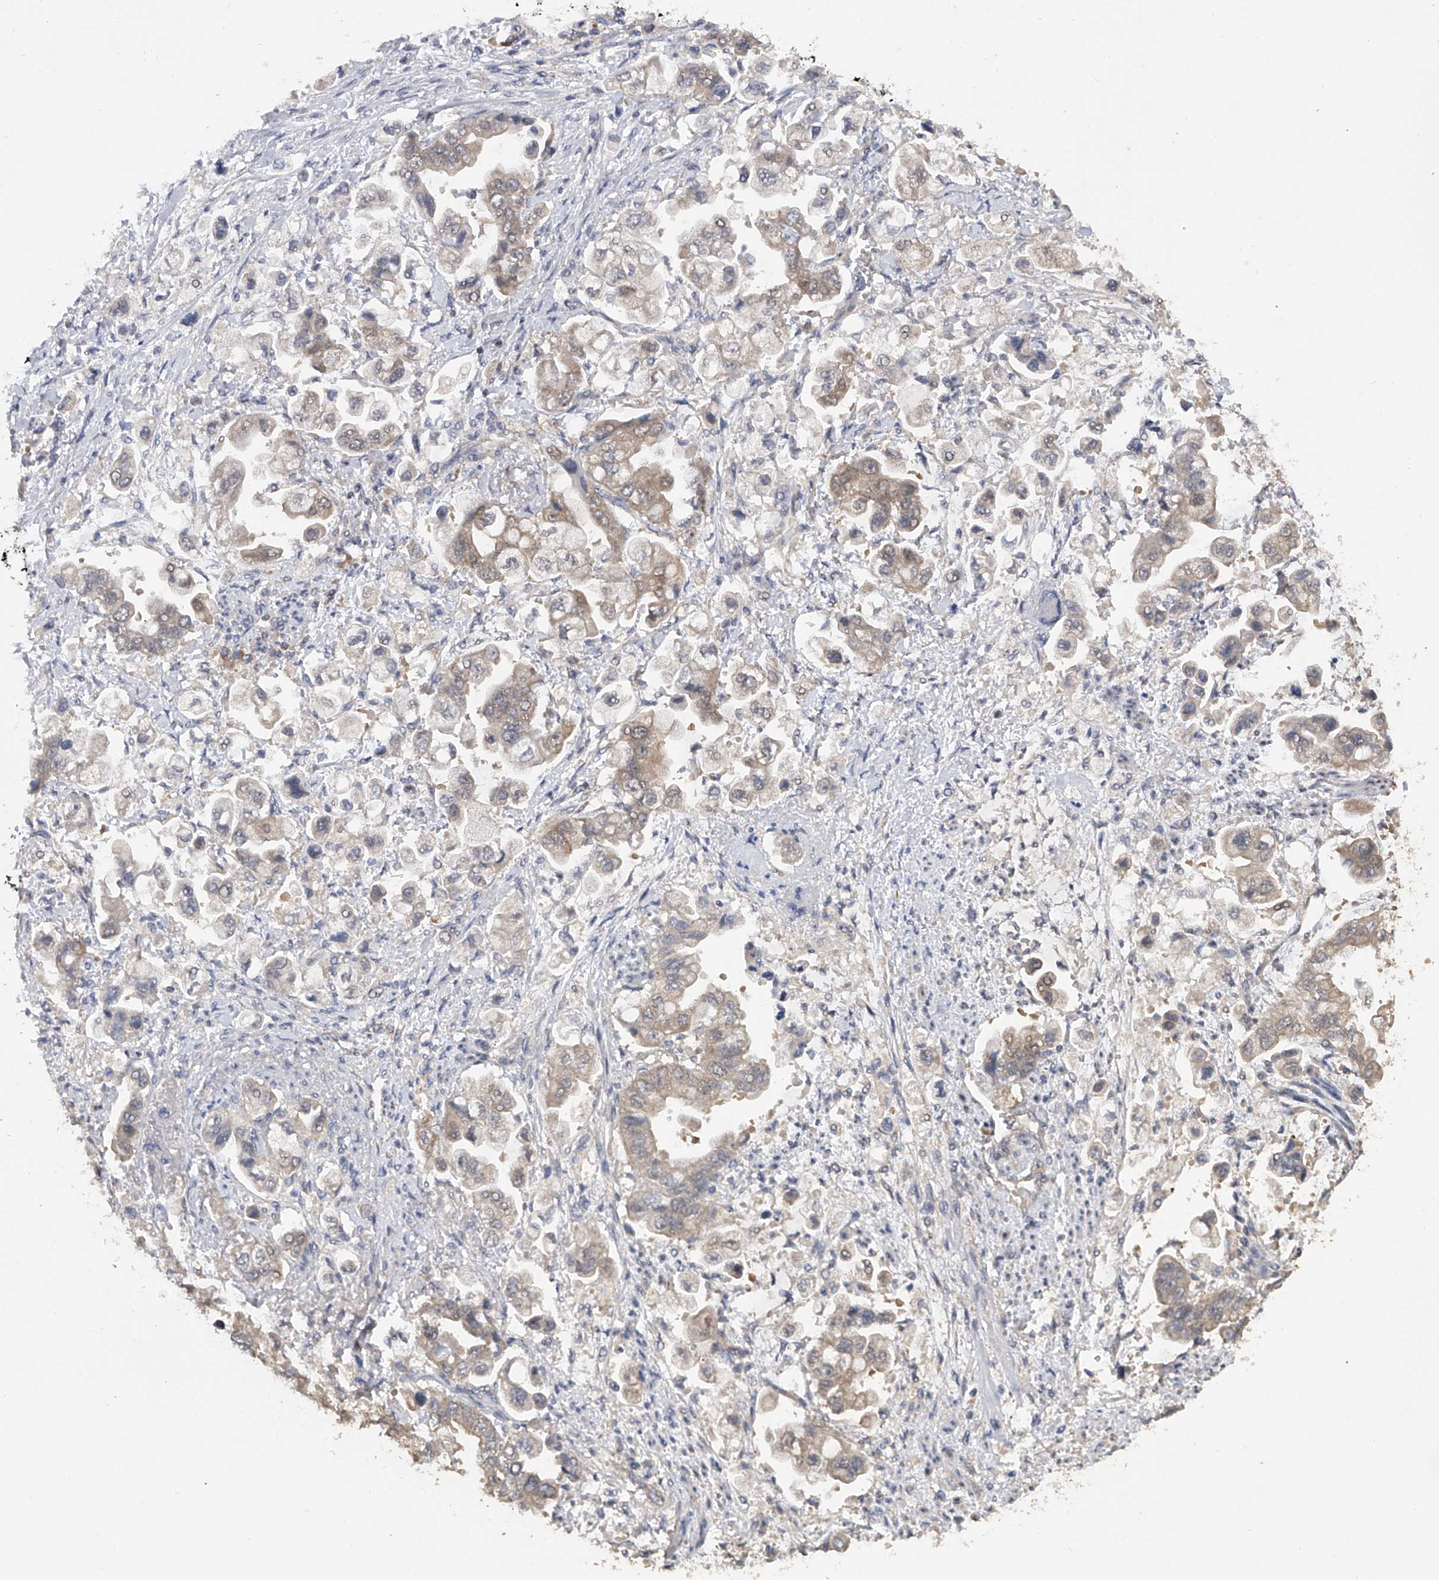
{"staining": {"intensity": "negative", "quantity": "none", "location": "none"}, "tissue": "stomach cancer", "cell_type": "Tumor cells", "image_type": "cancer", "snomed": [{"axis": "morphology", "description": "Adenocarcinoma, NOS"}, {"axis": "topography", "description": "Stomach"}], "caption": "An image of adenocarcinoma (stomach) stained for a protein displays no brown staining in tumor cells.", "gene": "CFAP298", "patient": {"sex": "male", "age": 62}}